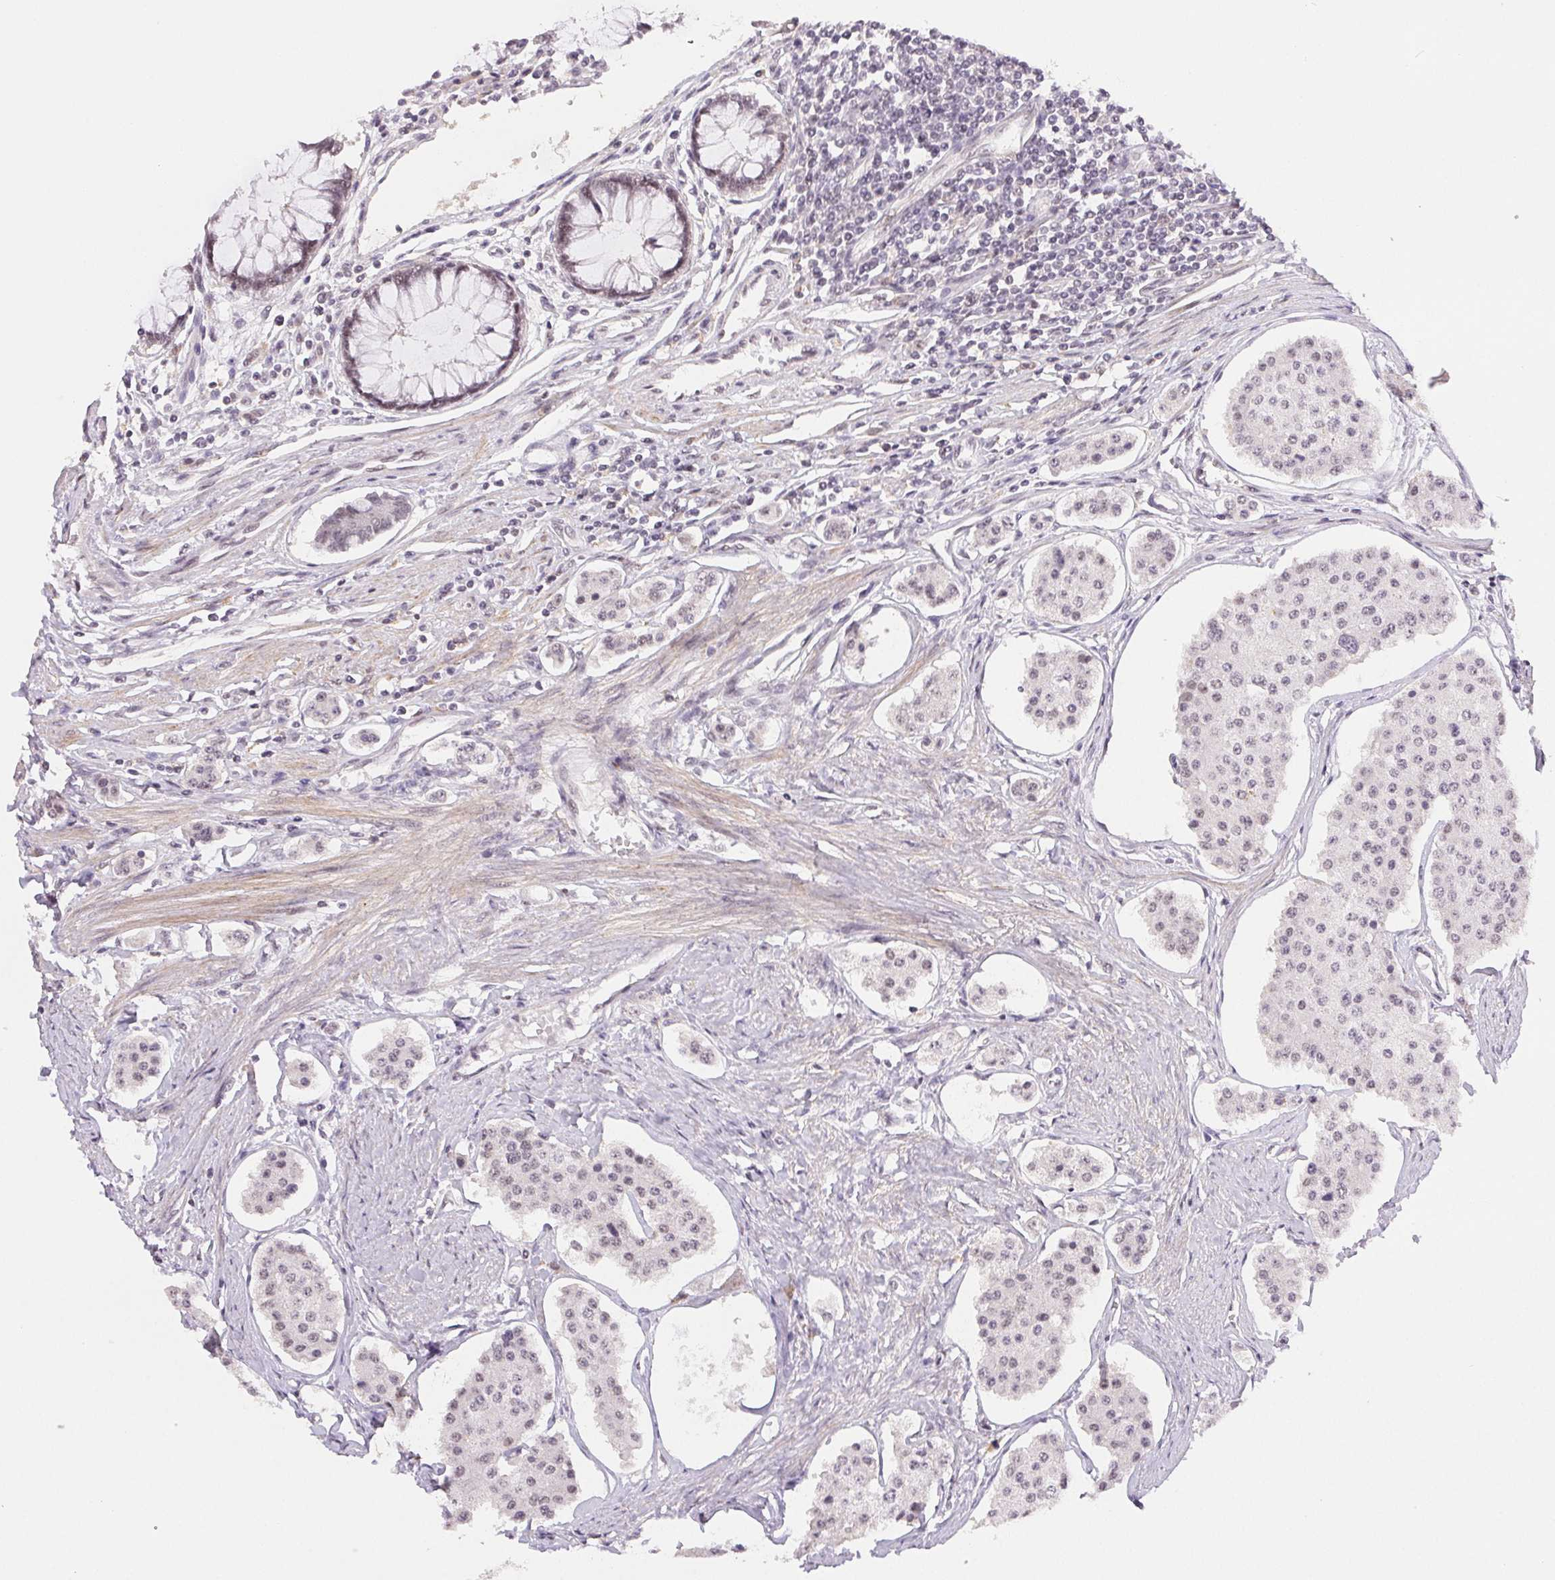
{"staining": {"intensity": "moderate", "quantity": "25%-75%", "location": "nuclear"}, "tissue": "carcinoid", "cell_type": "Tumor cells", "image_type": "cancer", "snomed": [{"axis": "morphology", "description": "Carcinoid, malignant, NOS"}, {"axis": "topography", "description": "Small intestine"}], "caption": "Protein positivity by immunohistochemistry shows moderate nuclear positivity in about 25%-75% of tumor cells in carcinoid (malignant).", "gene": "PRPF18", "patient": {"sex": "female", "age": 65}}